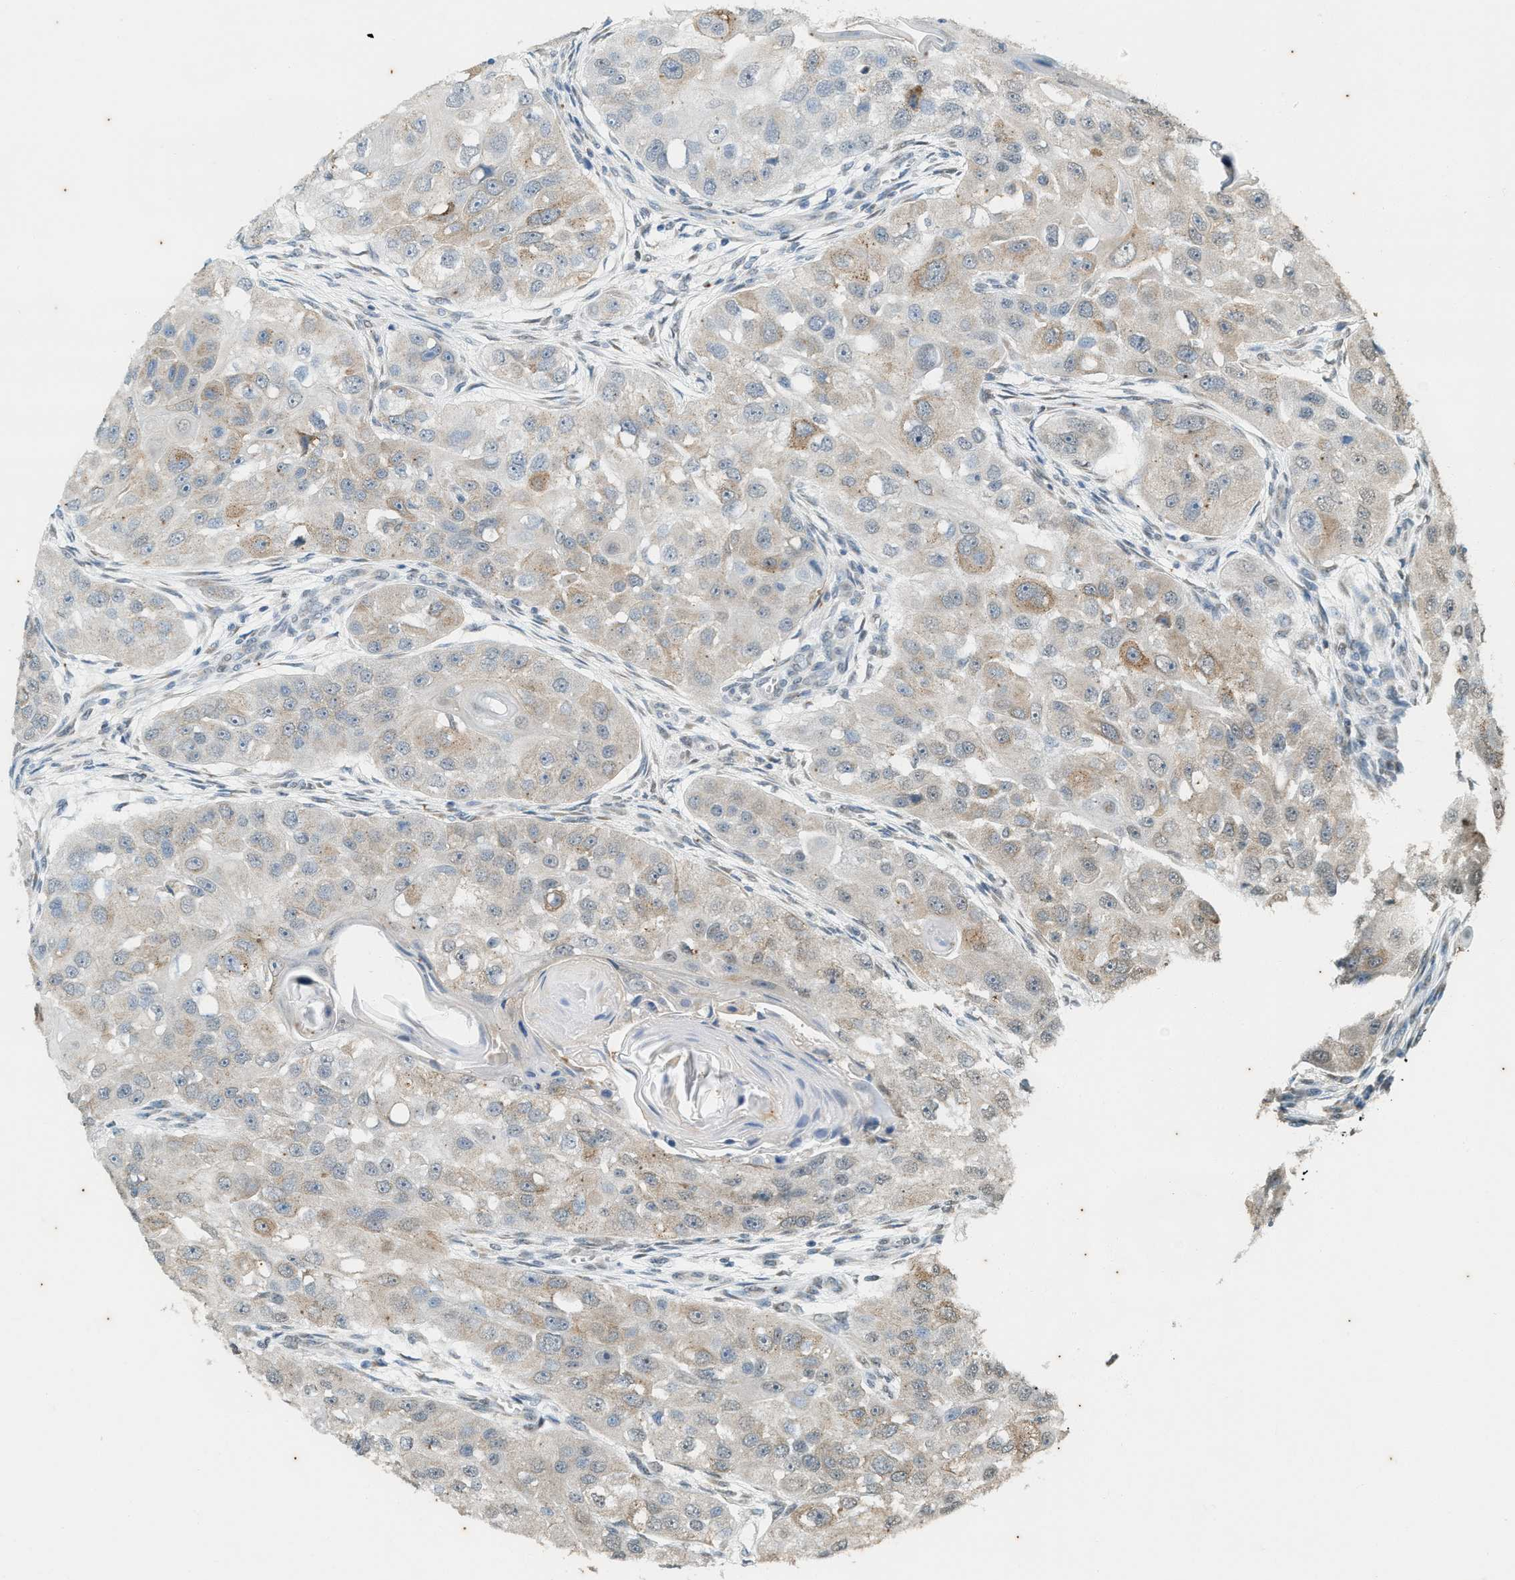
{"staining": {"intensity": "weak", "quantity": "<25%", "location": "cytoplasmic/membranous"}, "tissue": "head and neck cancer", "cell_type": "Tumor cells", "image_type": "cancer", "snomed": [{"axis": "morphology", "description": "Normal tissue, NOS"}, {"axis": "morphology", "description": "Squamous cell carcinoma, NOS"}, {"axis": "topography", "description": "Skeletal muscle"}, {"axis": "topography", "description": "Head-Neck"}], "caption": "Immunohistochemistry of human squamous cell carcinoma (head and neck) exhibits no expression in tumor cells. (IHC, brightfield microscopy, high magnification).", "gene": "CHPF2", "patient": {"sex": "male", "age": 51}}